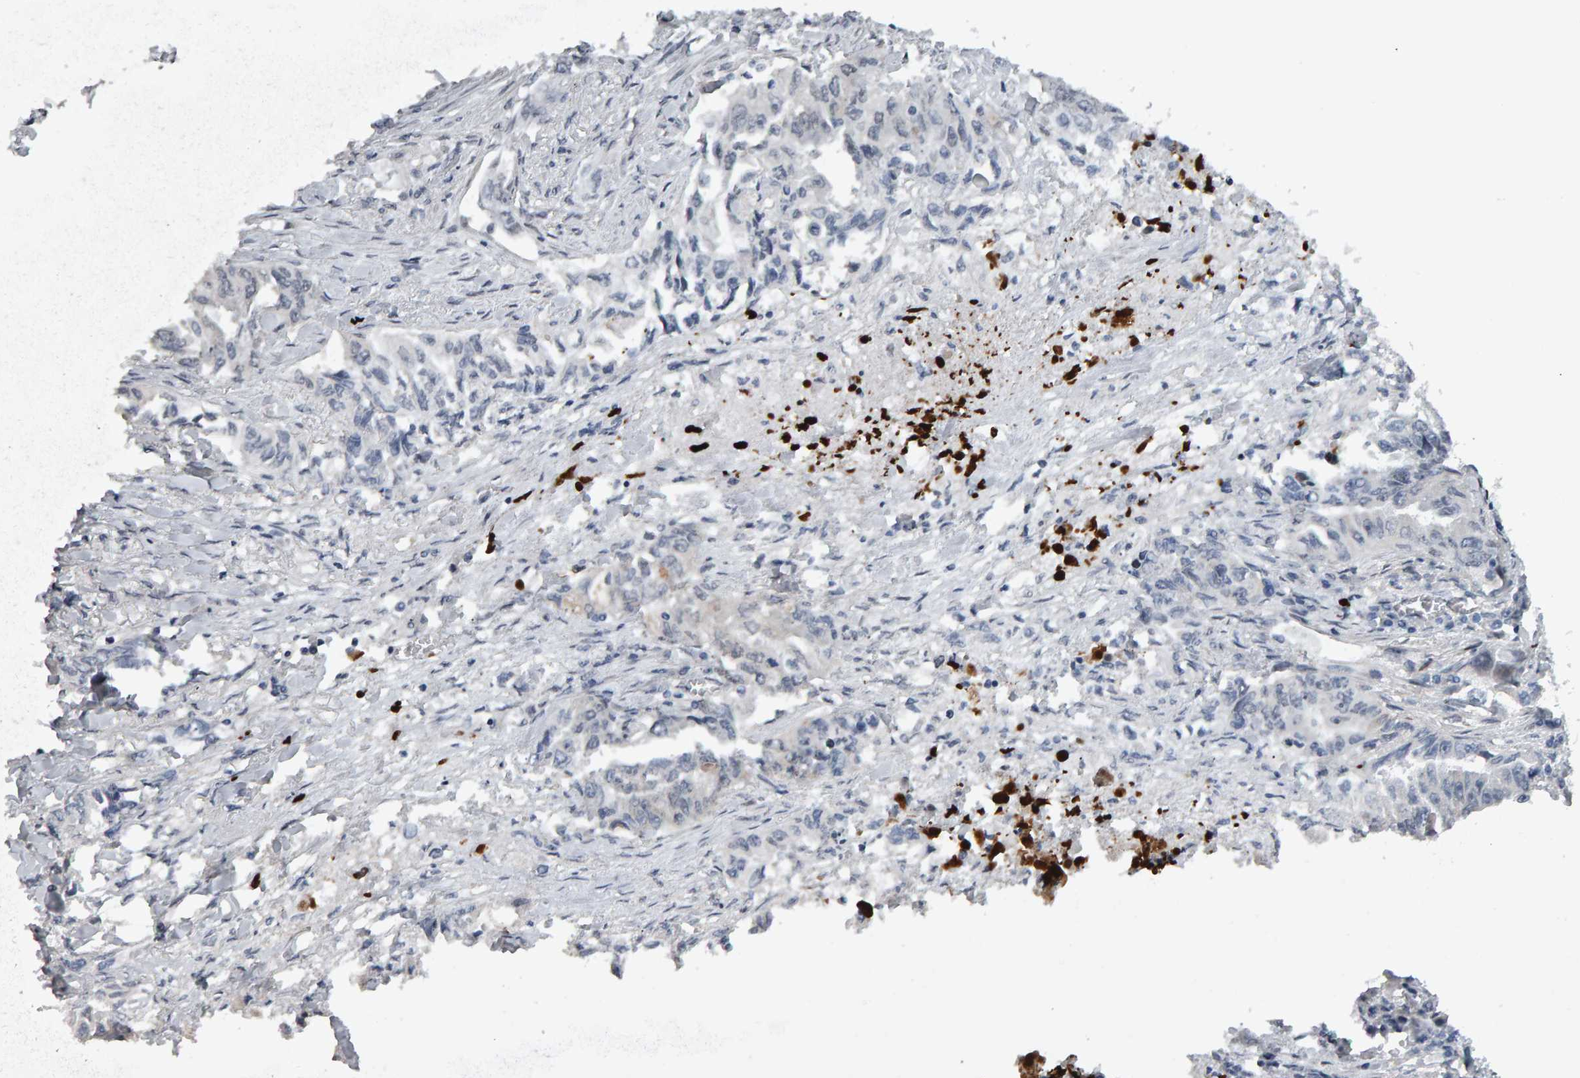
{"staining": {"intensity": "negative", "quantity": "none", "location": "none"}, "tissue": "lung cancer", "cell_type": "Tumor cells", "image_type": "cancer", "snomed": [{"axis": "morphology", "description": "Adenocarcinoma, NOS"}, {"axis": "topography", "description": "Lung"}], "caption": "Tumor cells are negative for protein expression in human lung cancer. The staining is performed using DAB (3,3'-diaminobenzidine) brown chromogen with nuclei counter-stained in using hematoxylin.", "gene": "IPO8", "patient": {"sex": "female", "age": 51}}